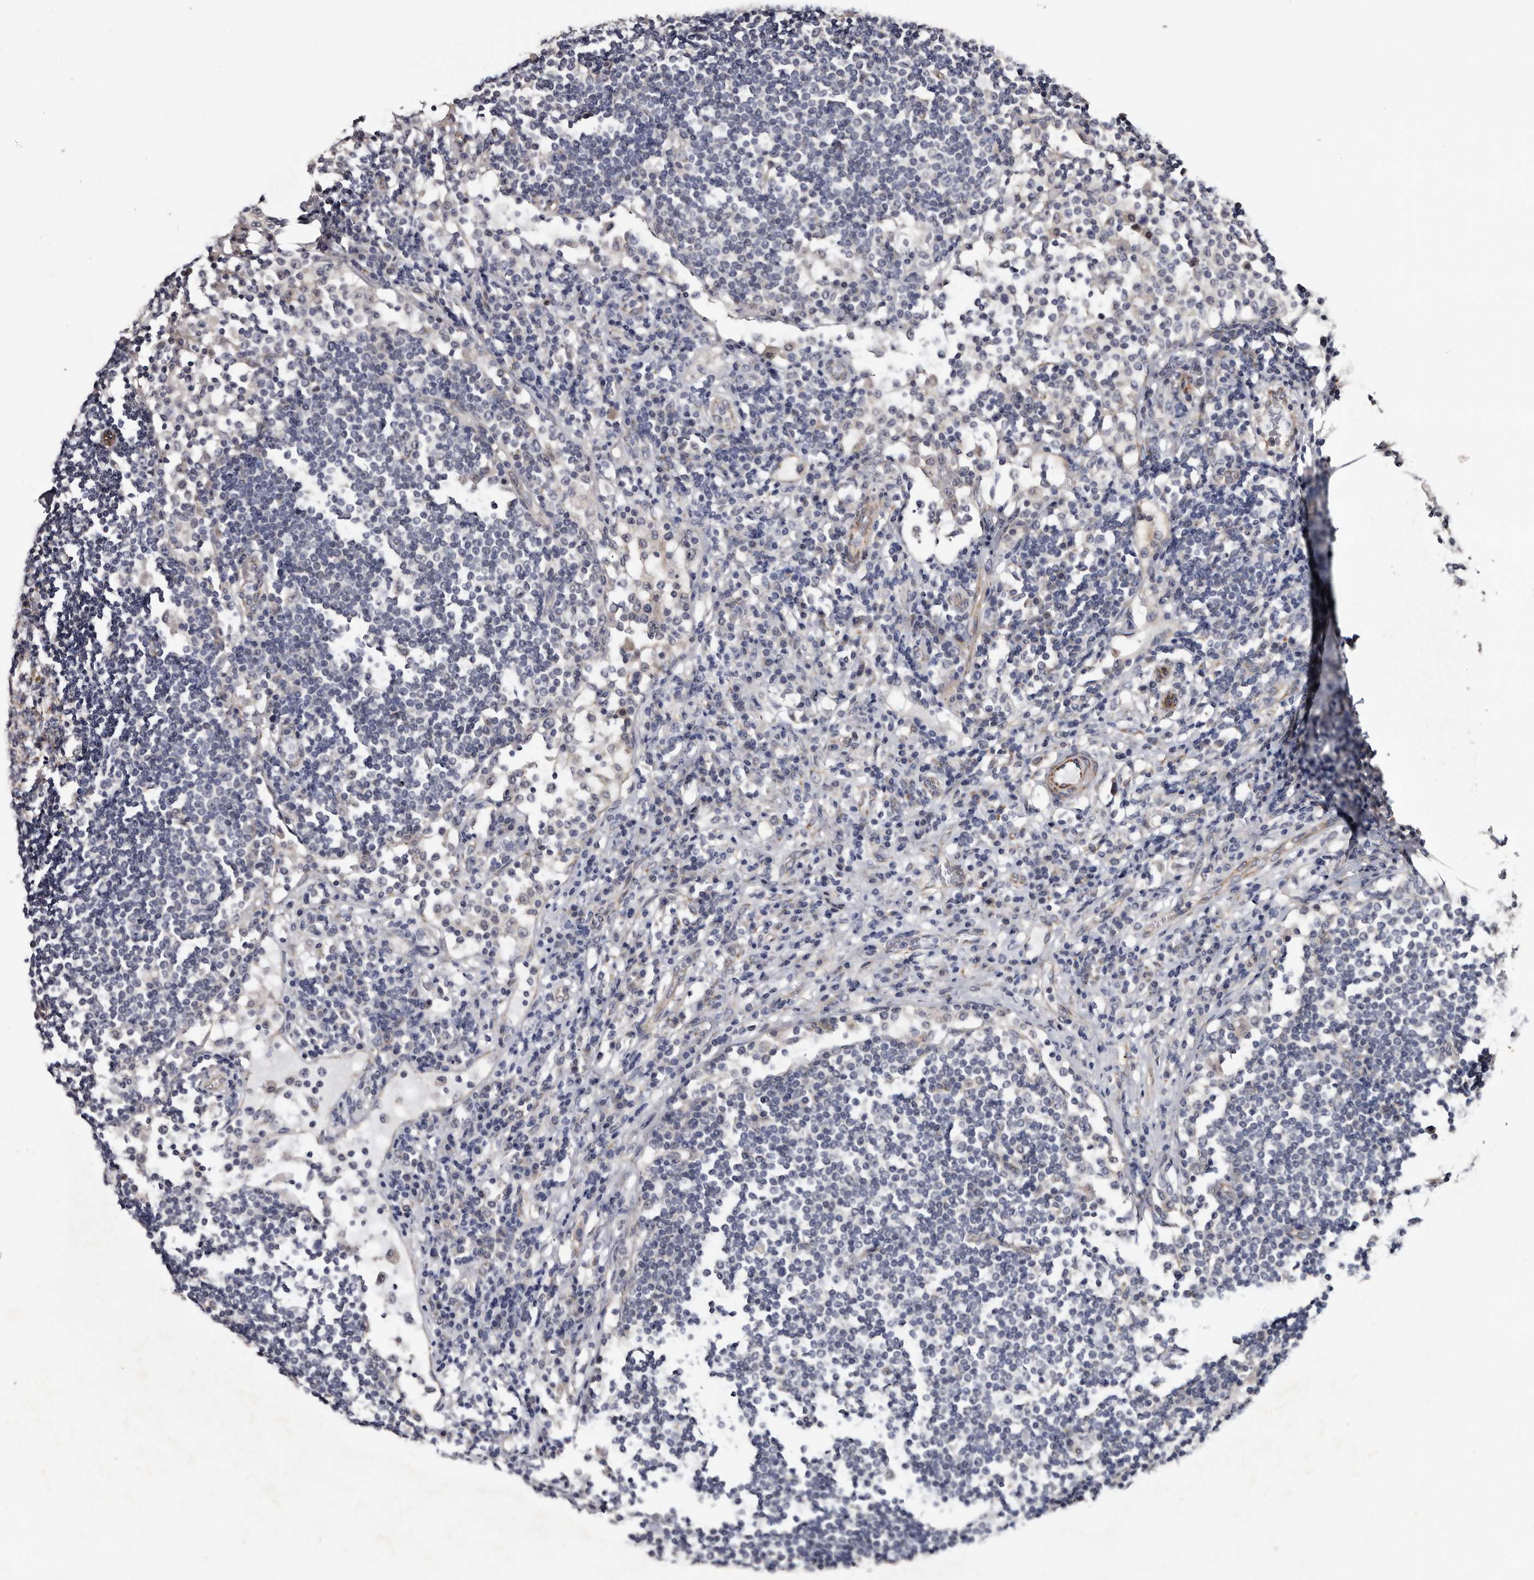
{"staining": {"intensity": "negative", "quantity": "none", "location": "none"}, "tissue": "lymph node", "cell_type": "Germinal center cells", "image_type": "normal", "snomed": [{"axis": "morphology", "description": "Normal tissue, NOS"}, {"axis": "topography", "description": "Lymph node"}], "caption": "Germinal center cells show no significant protein staining in normal lymph node.", "gene": "ARMCX2", "patient": {"sex": "female", "age": 53}}